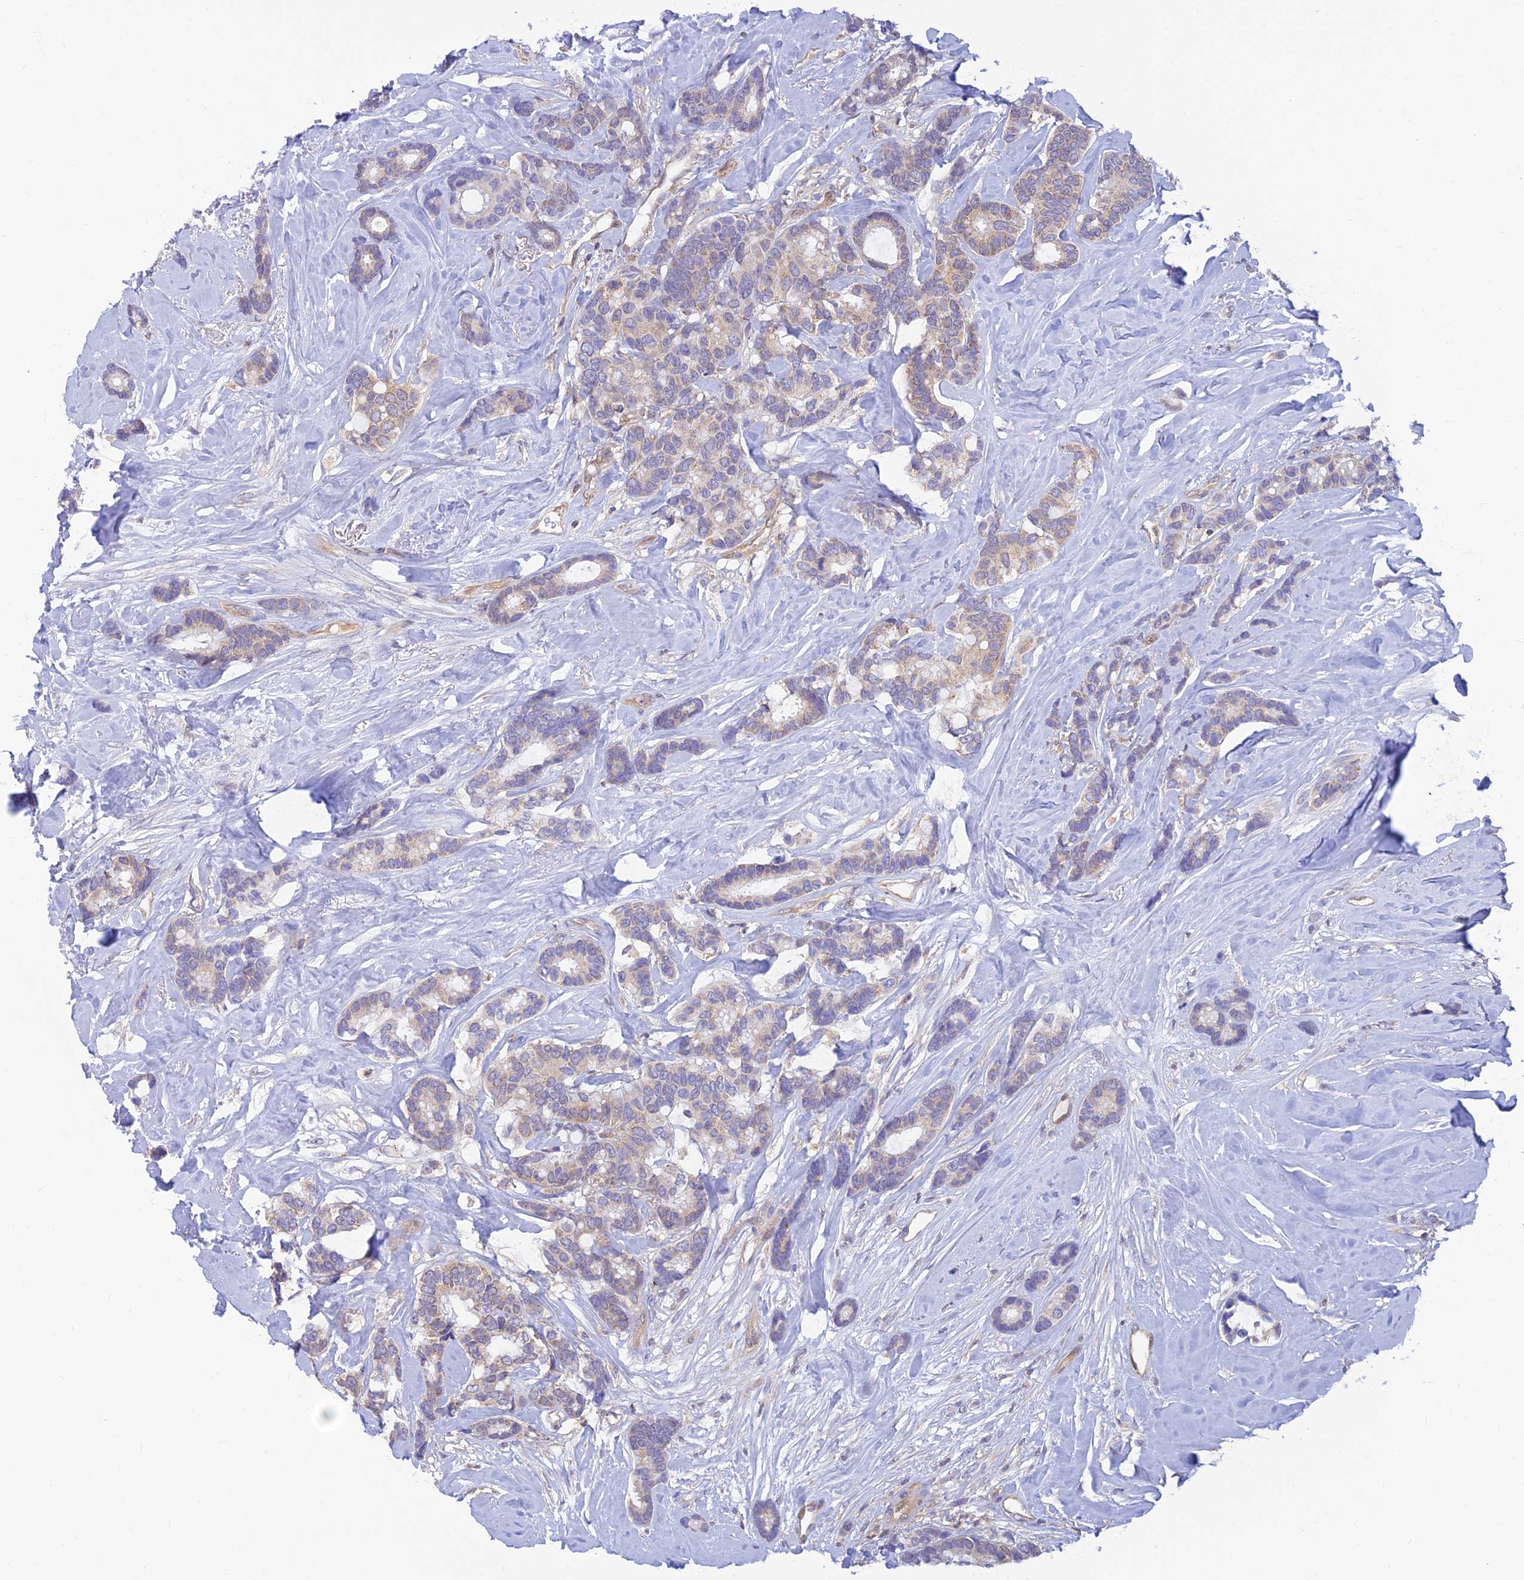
{"staining": {"intensity": "weak", "quantity": "25%-75%", "location": "cytoplasmic/membranous"}, "tissue": "breast cancer", "cell_type": "Tumor cells", "image_type": "cancer", "snomed": [{"axis": "morphology", "description": "Duct carcinoma"}, {"axis": "topography", "description": "Breast"}], "caption": "Infiltrating ductal carcinoma (breast) tissue exhibits weak cytoplasmic/membranous positivity in approximately 25%-75% of tumor cells", "gene": "LYSMD2", "patient": {"sex": "female", "age": 87}}